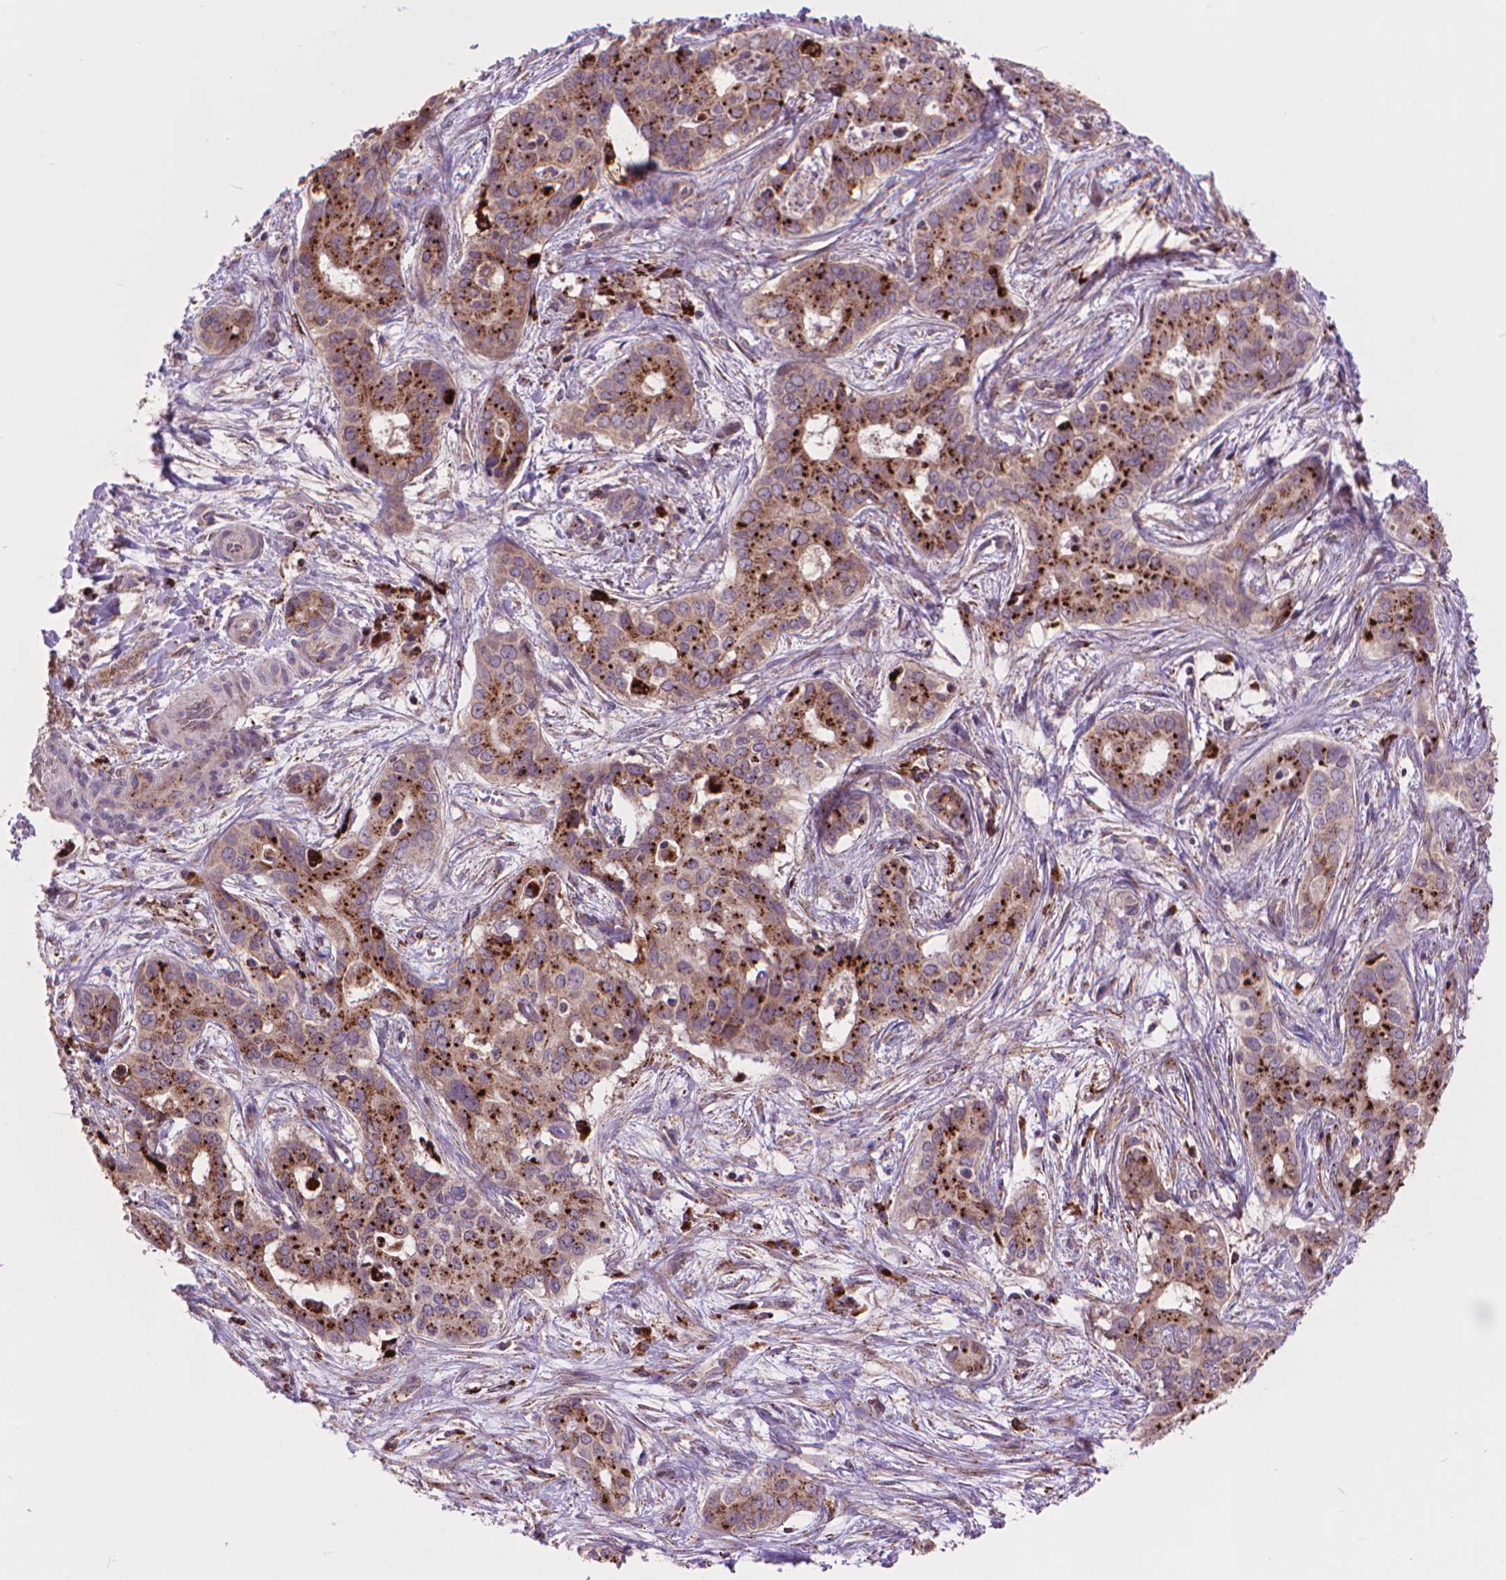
{"staining": {"intensity": "strong", "quantity": ">75%", "location": "cytoplasmic/membranous"}, "tissue": "liver cancer", "cell_type": "Tumor cells", "image_type": "cancer", "snomed": [{"axis": "morphology", "description": "Cholangiocarcinoma"}, {"axis": "topography", "description": "Liver"}], "caption": "Immunohistochemical staining of human cholangiocarcinoma (liver) exhibits high levels of strong cytoplasmic/membranous protein expression in about >75% of tumor cells. The staining was performed using DAB, with brown indicating positive protein expression. Nuclei are stained blue with hematoxylin.", "gene": "GLB1", "patient": {"sex": "female", "age": 65}}